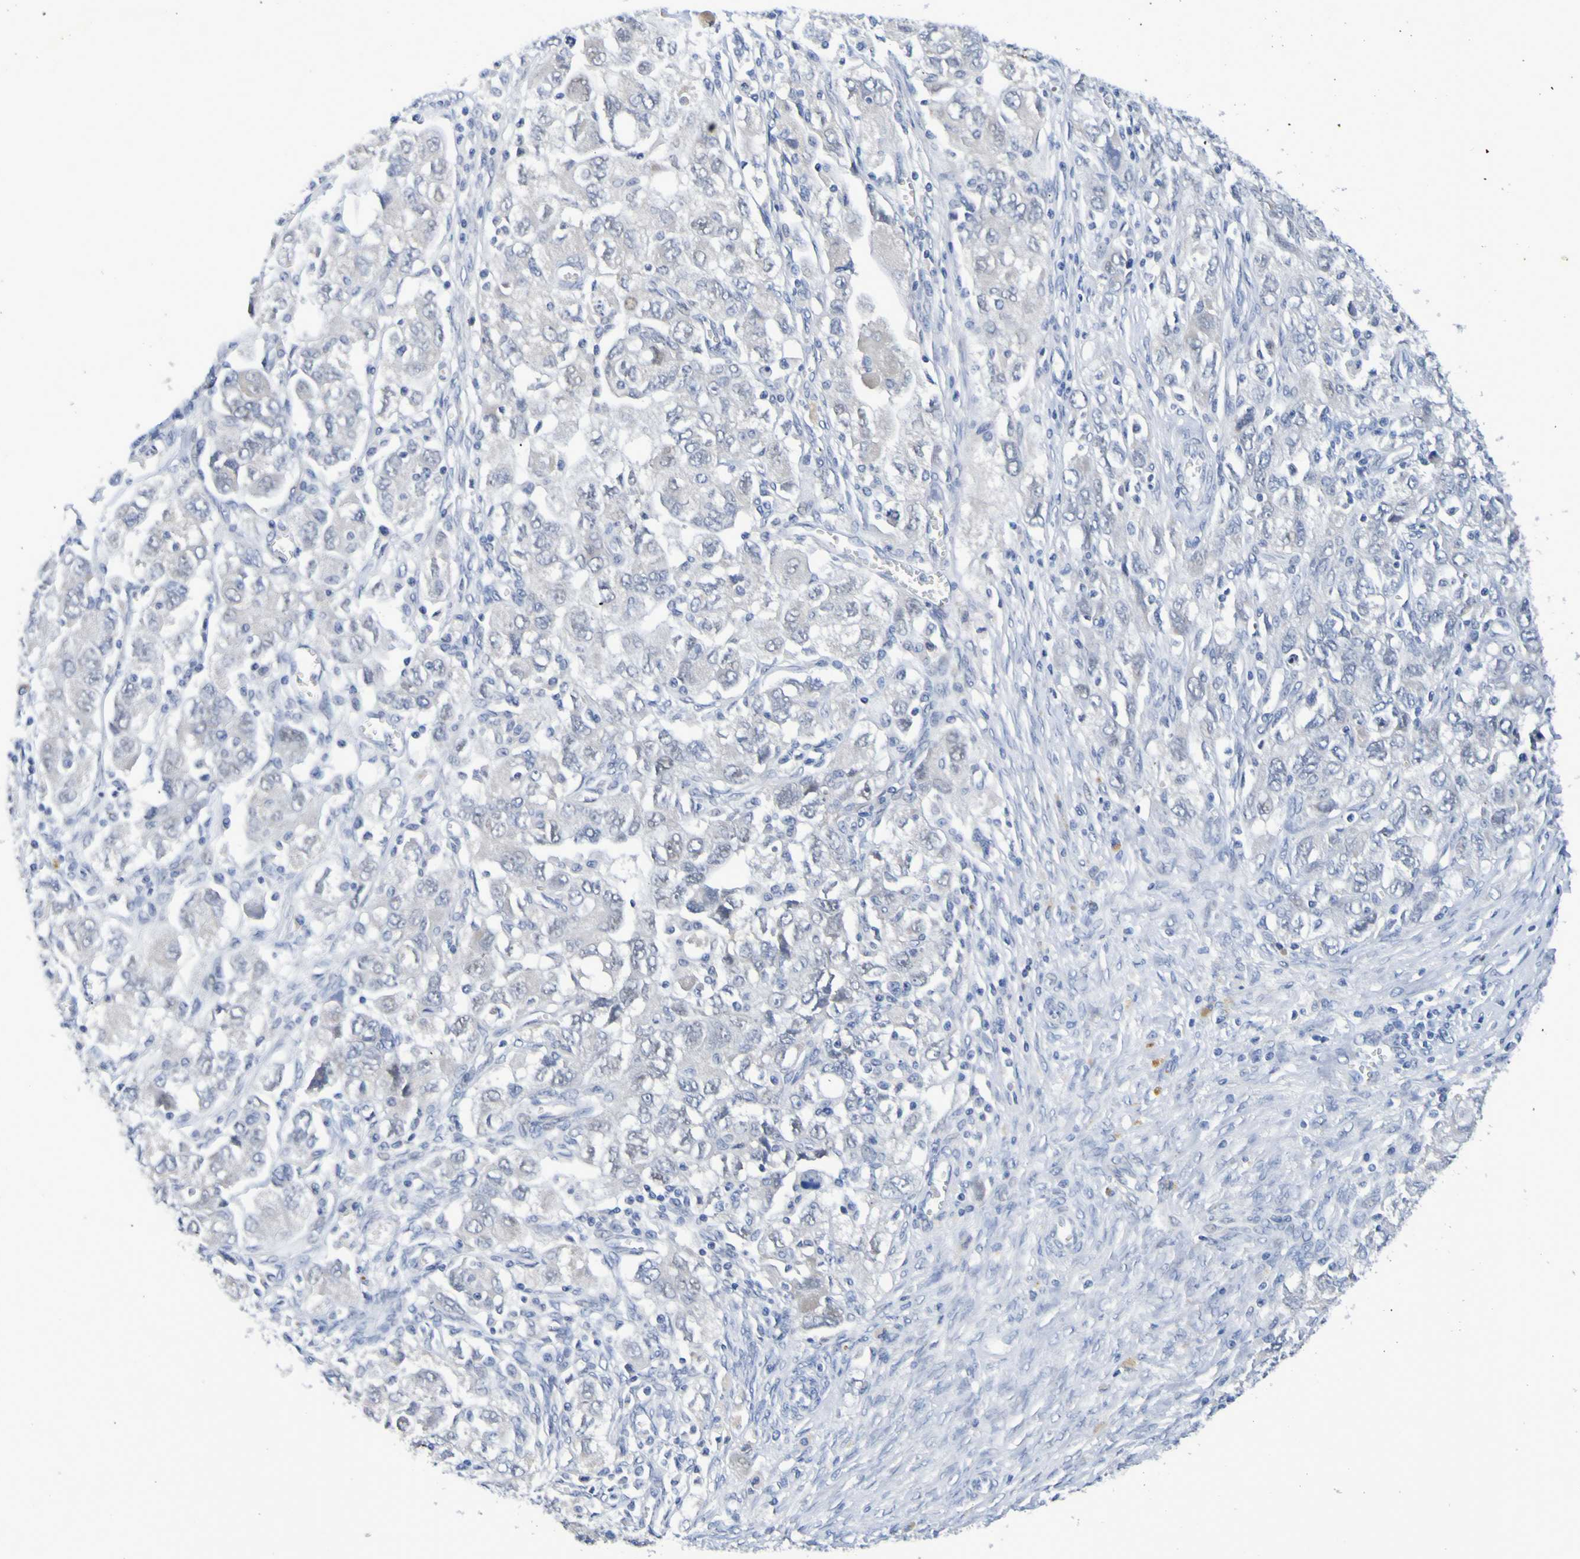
{"staining": {"intensity": "negative", "quantity": "none", "location": "none"}, "tissue": "ovarian cancer", "cell_type": "Tumor cells", "image_type": "cancer", "snomed": [{"axis": "morphology", "description": "Carcinoma, NOS"}, {"axis": "morphology", "description": "Cystadenocarcinoma, serous, NOS"}, {"axis": "topography", "description": "Ovary"}], "caption": "DAB immunohistochemical staining of human ovarian cancer (carcinoma) reveals no significant positivity in tumor cells.", "gene": "VMA21", "patient": {"sex": "female", "age": 69}}